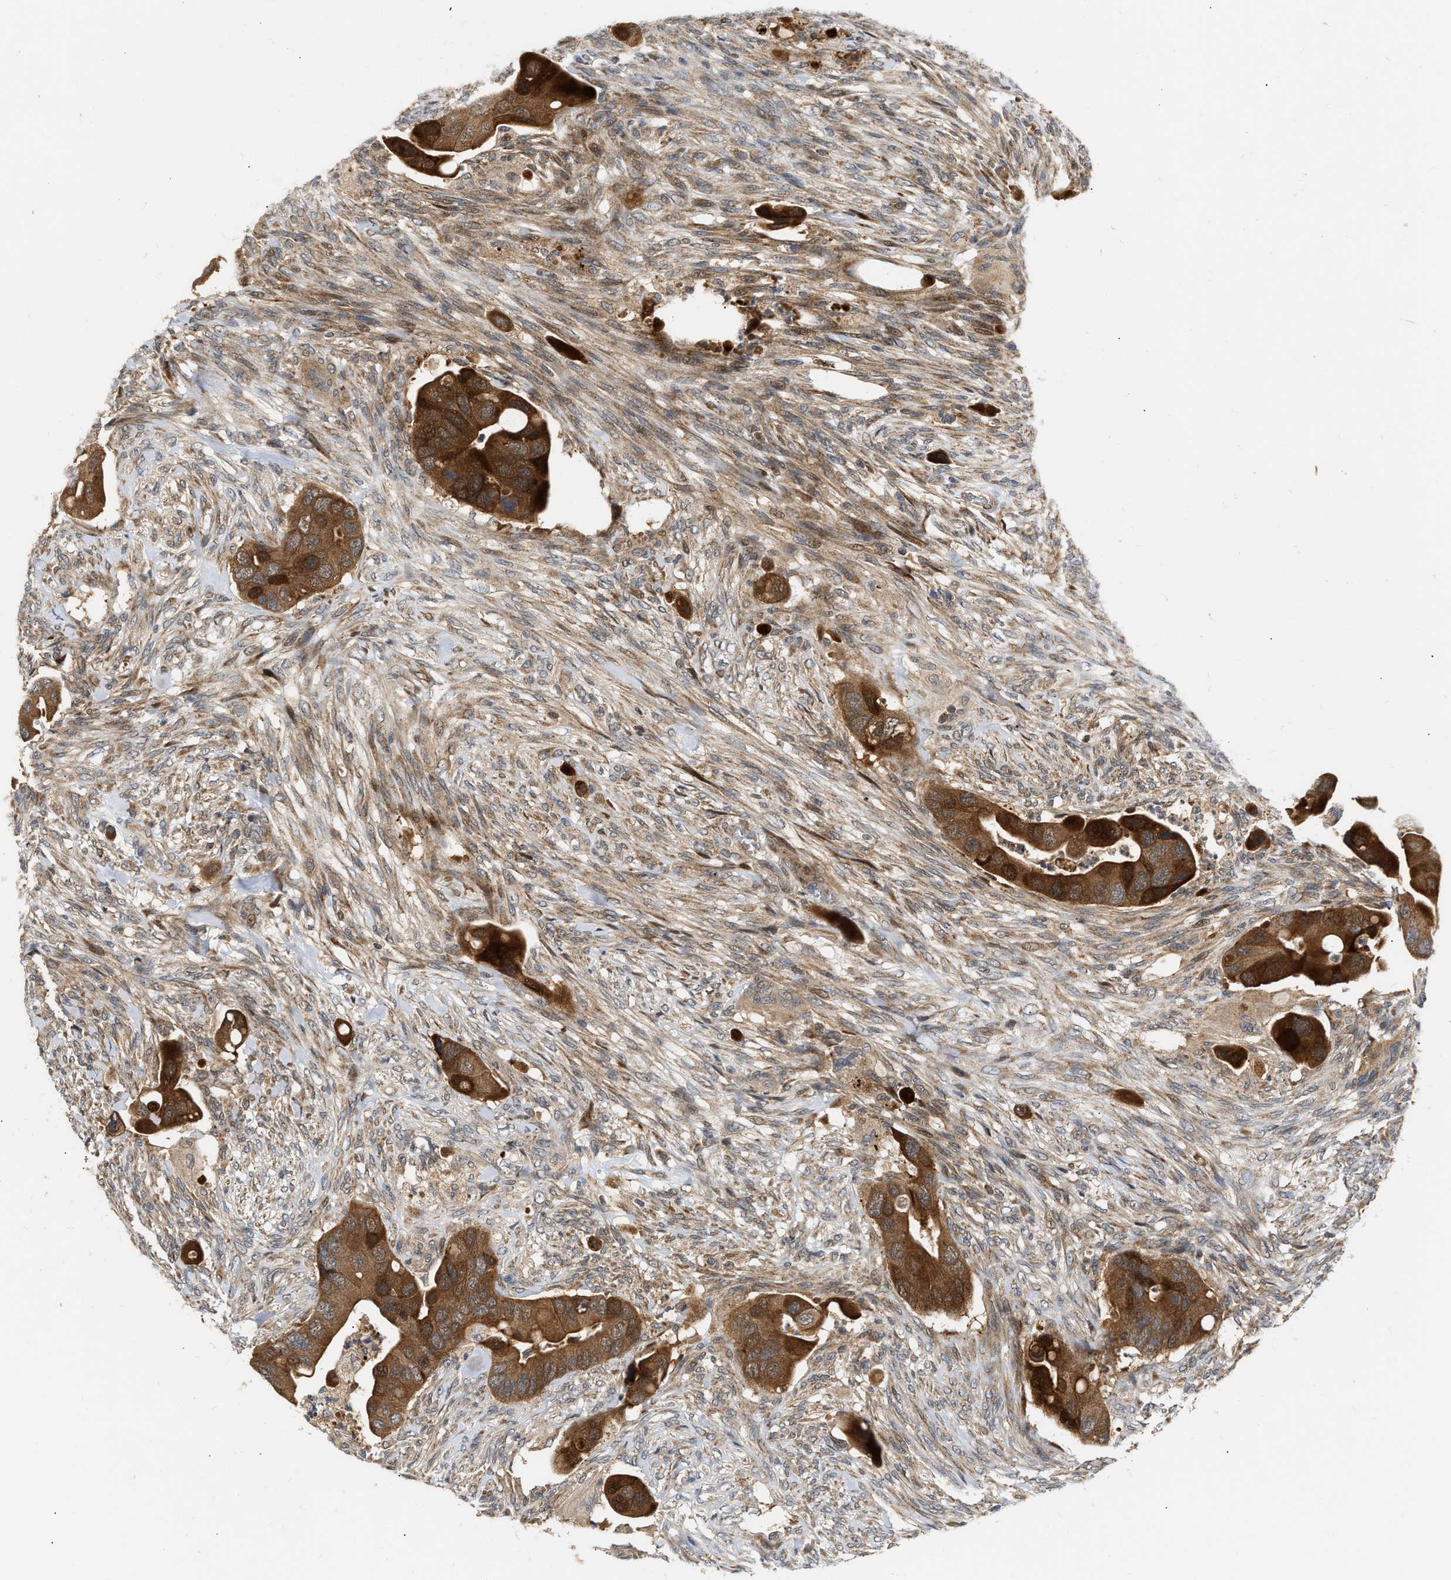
{"staining": {"intensity": "strong", "quantity": ">75%", "location": "cytoplasmic/membranous"}, "tissue": "colorectal cancer", "cell_type": "Tumor cells", "image_type": "cancer", "snomed": [{"axis": "morphology", "description": "Adenocarcinoma, NOS"}, {"axis": "topography", "description": "Rectum"}], "caption": "Strong cytoplasmic/membranous protein staining is appreciated in about >75% of tumor cells in colorectal cancer (adenocarcinoma).", "gene": "EXTL2", "patient": {"sex": "female", "age": 57}}